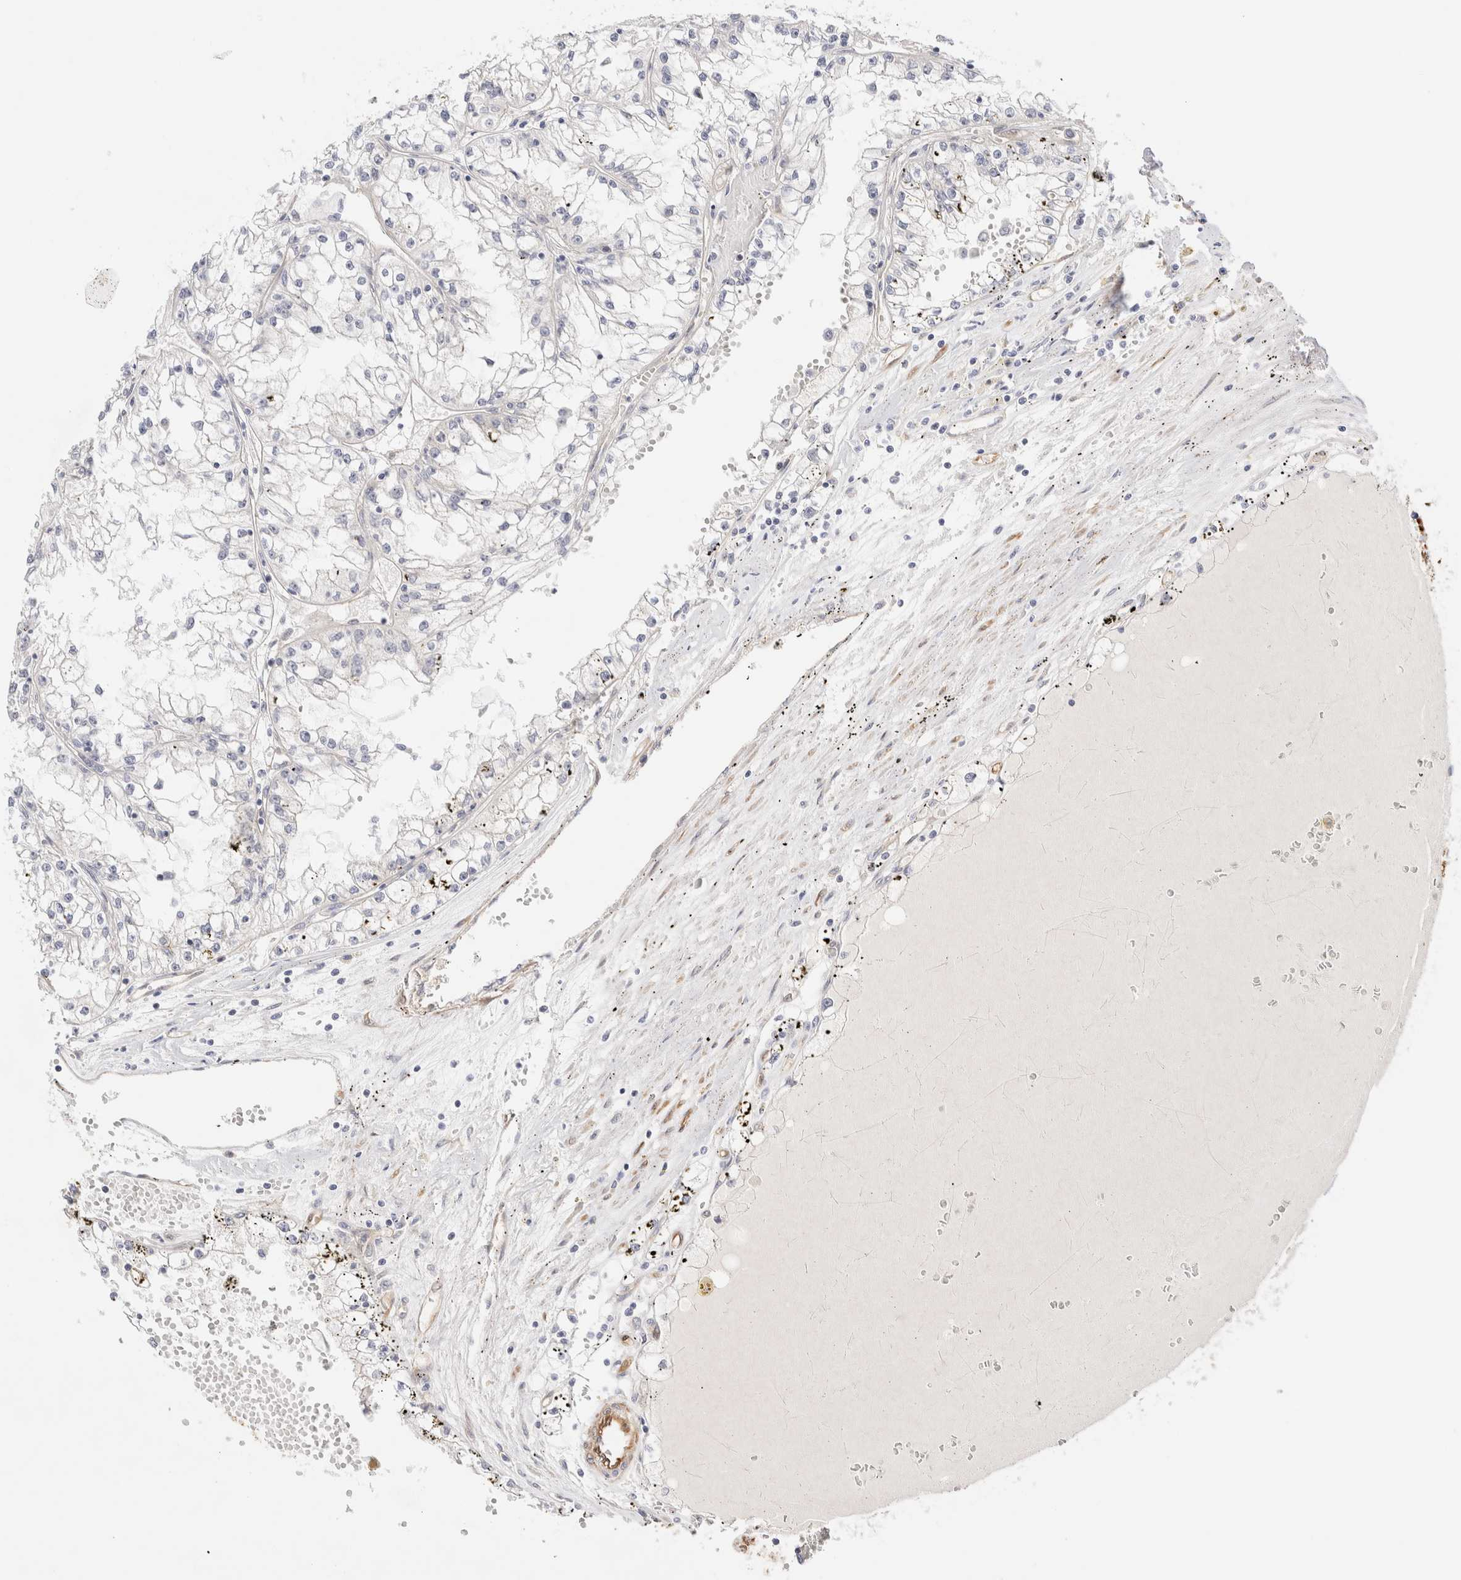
{"staining": {"intensity": "negative", "quantity": "none", "location": "none"}, "tissue": "renal cancer", "cell_type": "Tumor cells", "image_type": "cancer", "snomed": [{"axis": "morphology", "description": "Adenocarcinoma, NOS"}, {"axis": "topography", "description": "Kidney"}], "caption": "Tumor cells show no significant protein expression in renal cancer.", "gene": "LMCD1", "patient": {"sex": "male", "age": 56}}